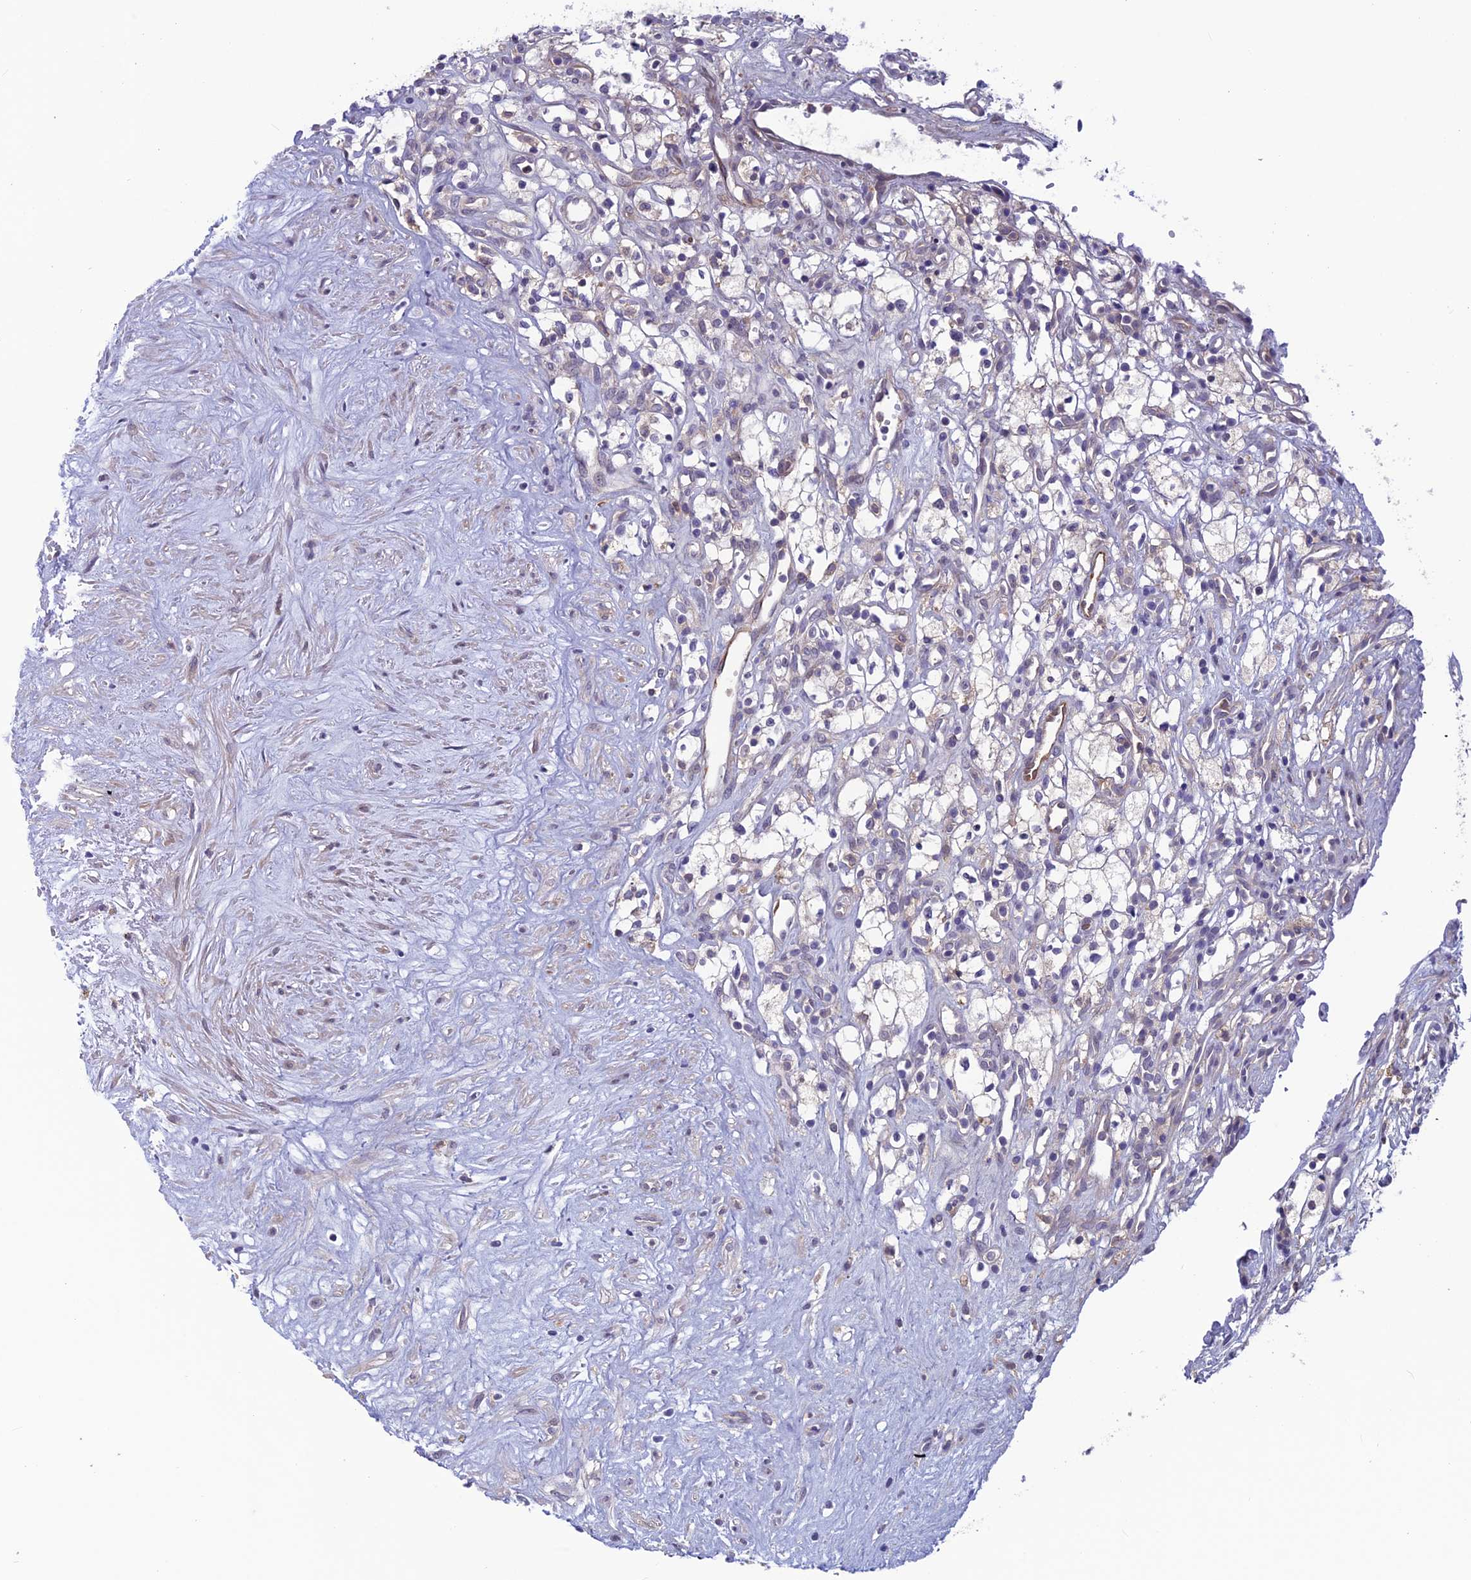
{"staining": {"intensity": "negative", "quantity": "none", "location": "none"}, "tissue": "renal cancer", "cell_type": "Tumor cells", "image_type": "cancer", "snomed": [{"axis": "morphology", "description": "Adenocarcinoma, NOS"}, {"axis": "topography", "description": "Kidney"}], "caption": "Immunohistochemistry (IHC) histopathology image of human renal cancer stained for a protein (brown), which demonstrates no expression in tumor cells.", "gene": "MAST2", "patient": {"sex": "male", "age": 59}}